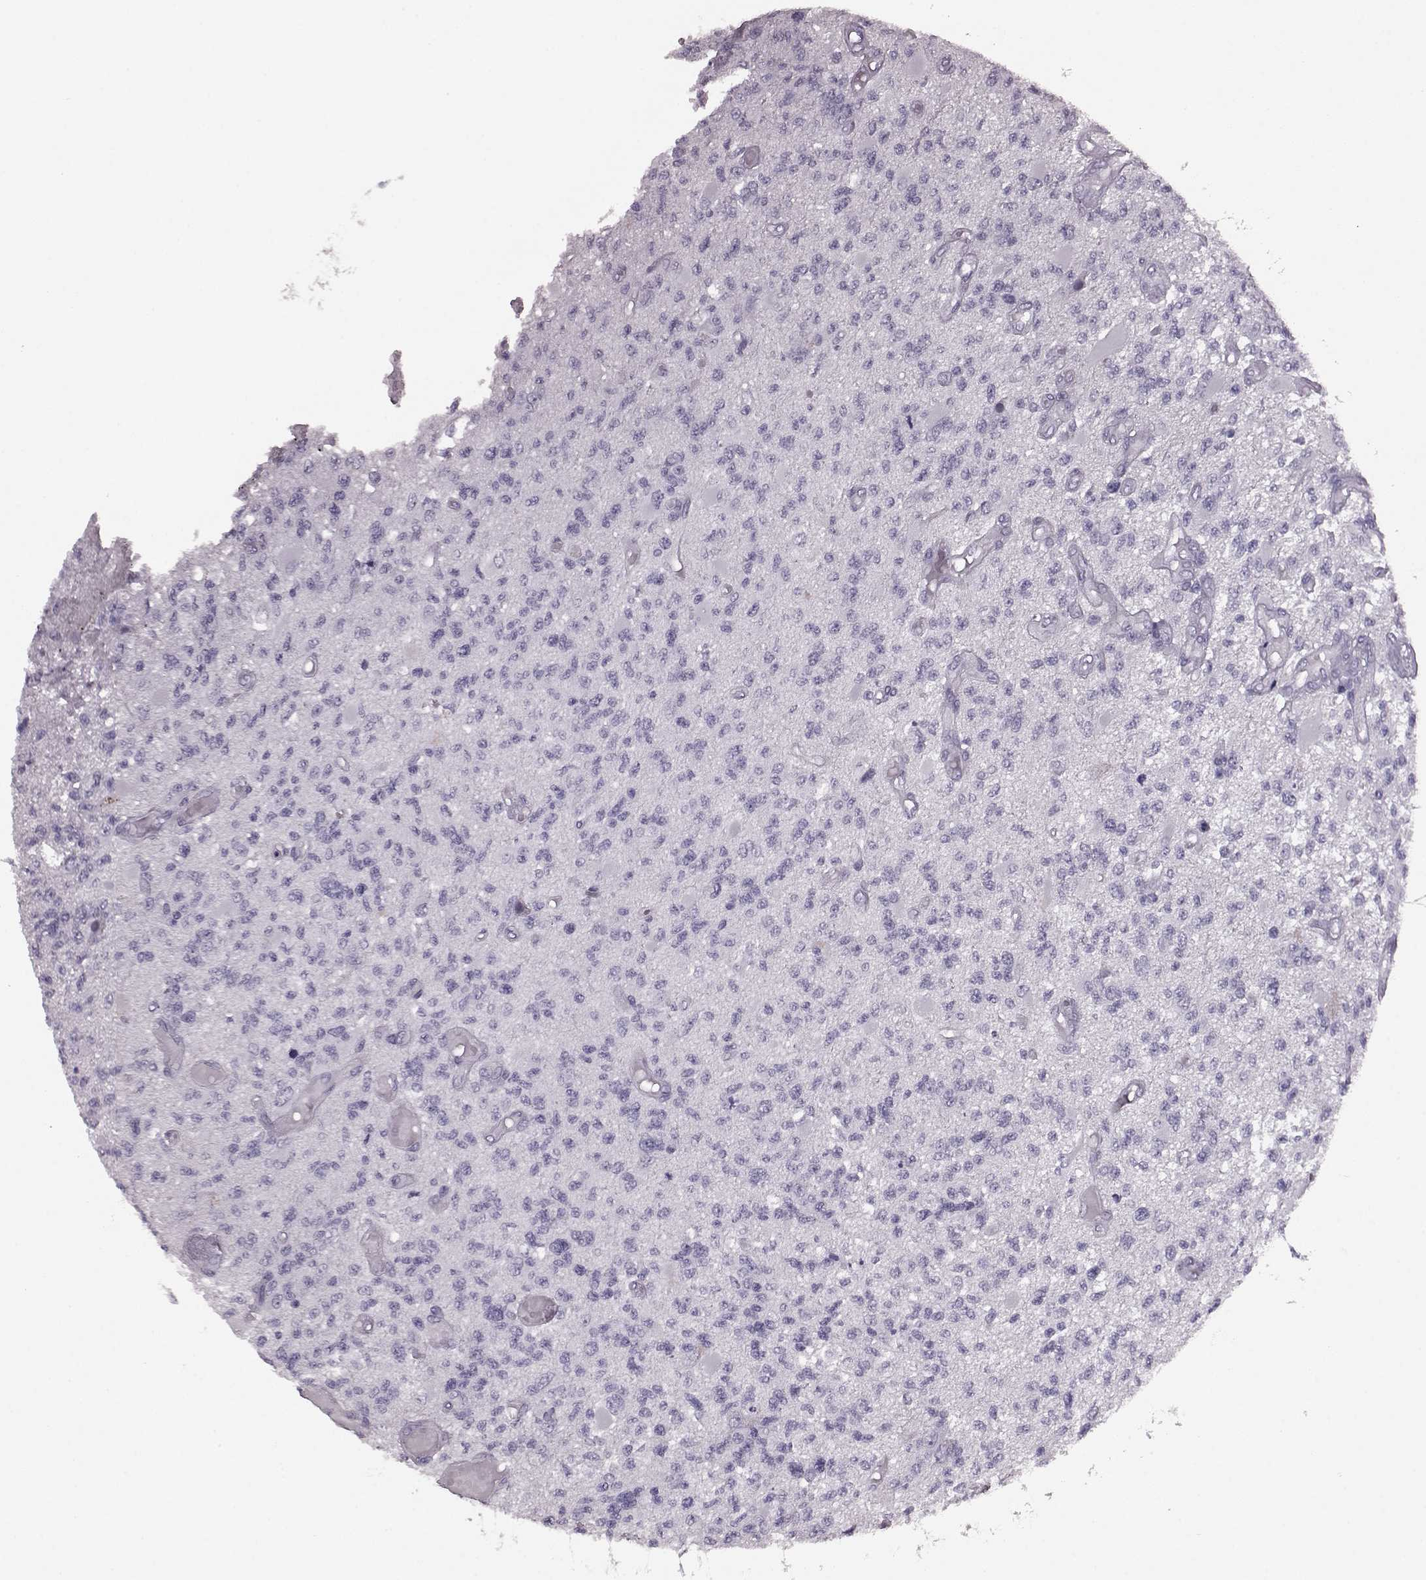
{"staining": {"intensity": "negative", "quantity": "none", "location": "none"}, "tissue": "glioma", "cell_type": "Tumor cells", "image_type": "cancer", "snomed": [{"axis": "morphology", "description": "Glioma, malignant, High grade"}, {"axis": "topography", "description": "Brain"}], "caption": "Malignant glioma (high-grade) stained for a protein using IHC reveals no expression tumor cells.", "gene": "CRYBA2", "patient": {"sex": "female", "age": 63}}